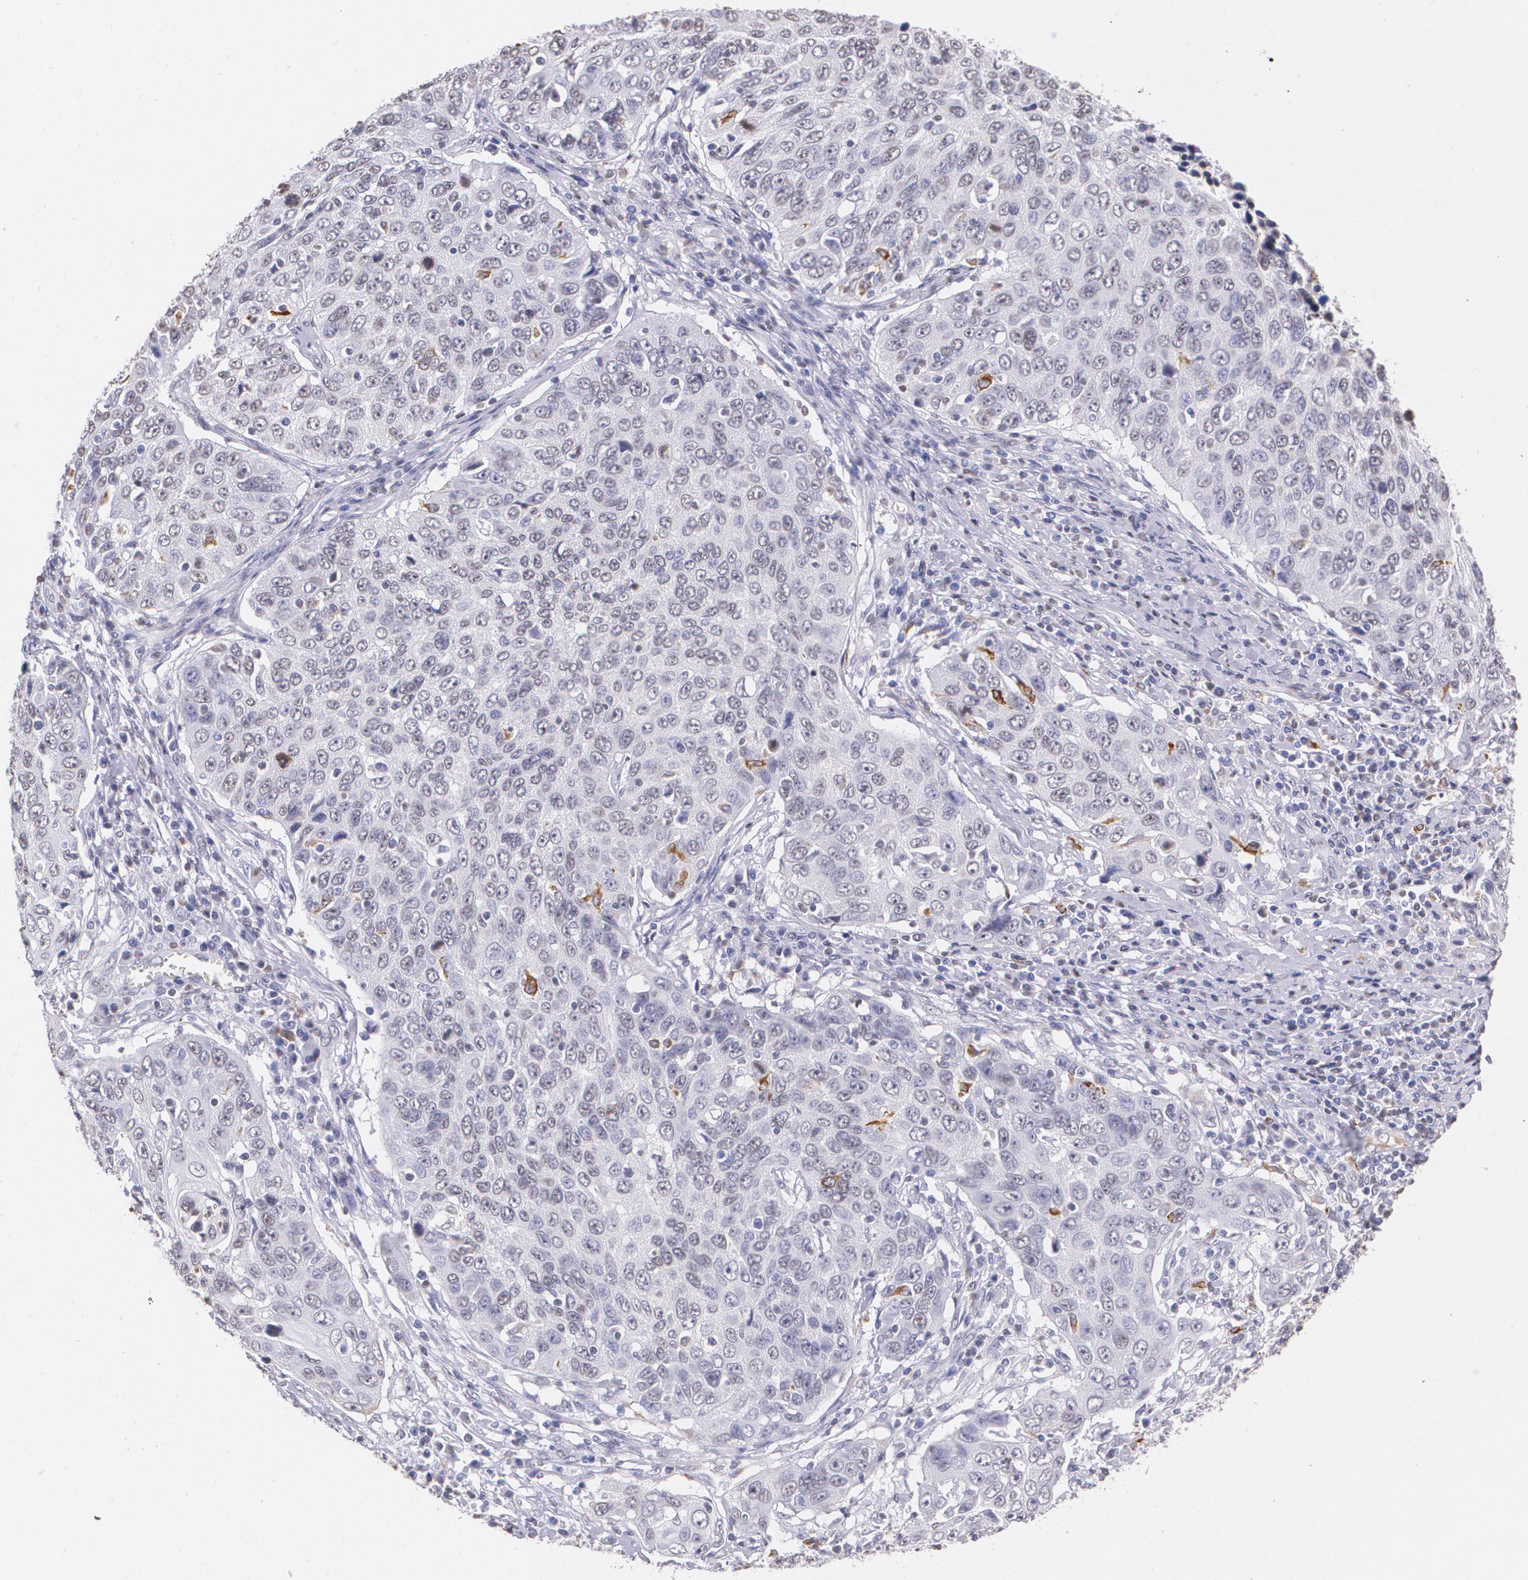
{"staining": {"intensity": "negative", "quantity": "none", "location": "none"}, "tissue": "cervical cancer", "cell_type": "Tumor cells", "image_type": "cancer", "snomed": [{"axis": "morphology", "description": "Squamous cell carcinoma, NOS"}, {"axis": "topography", "description": "Cervix"}], "caption": "The image displays no staining of tumor cells in cervical cancer (squamous cell carcinoma).", "gene": "RTN1", "patient": {"sex": "female", "age": 53}}